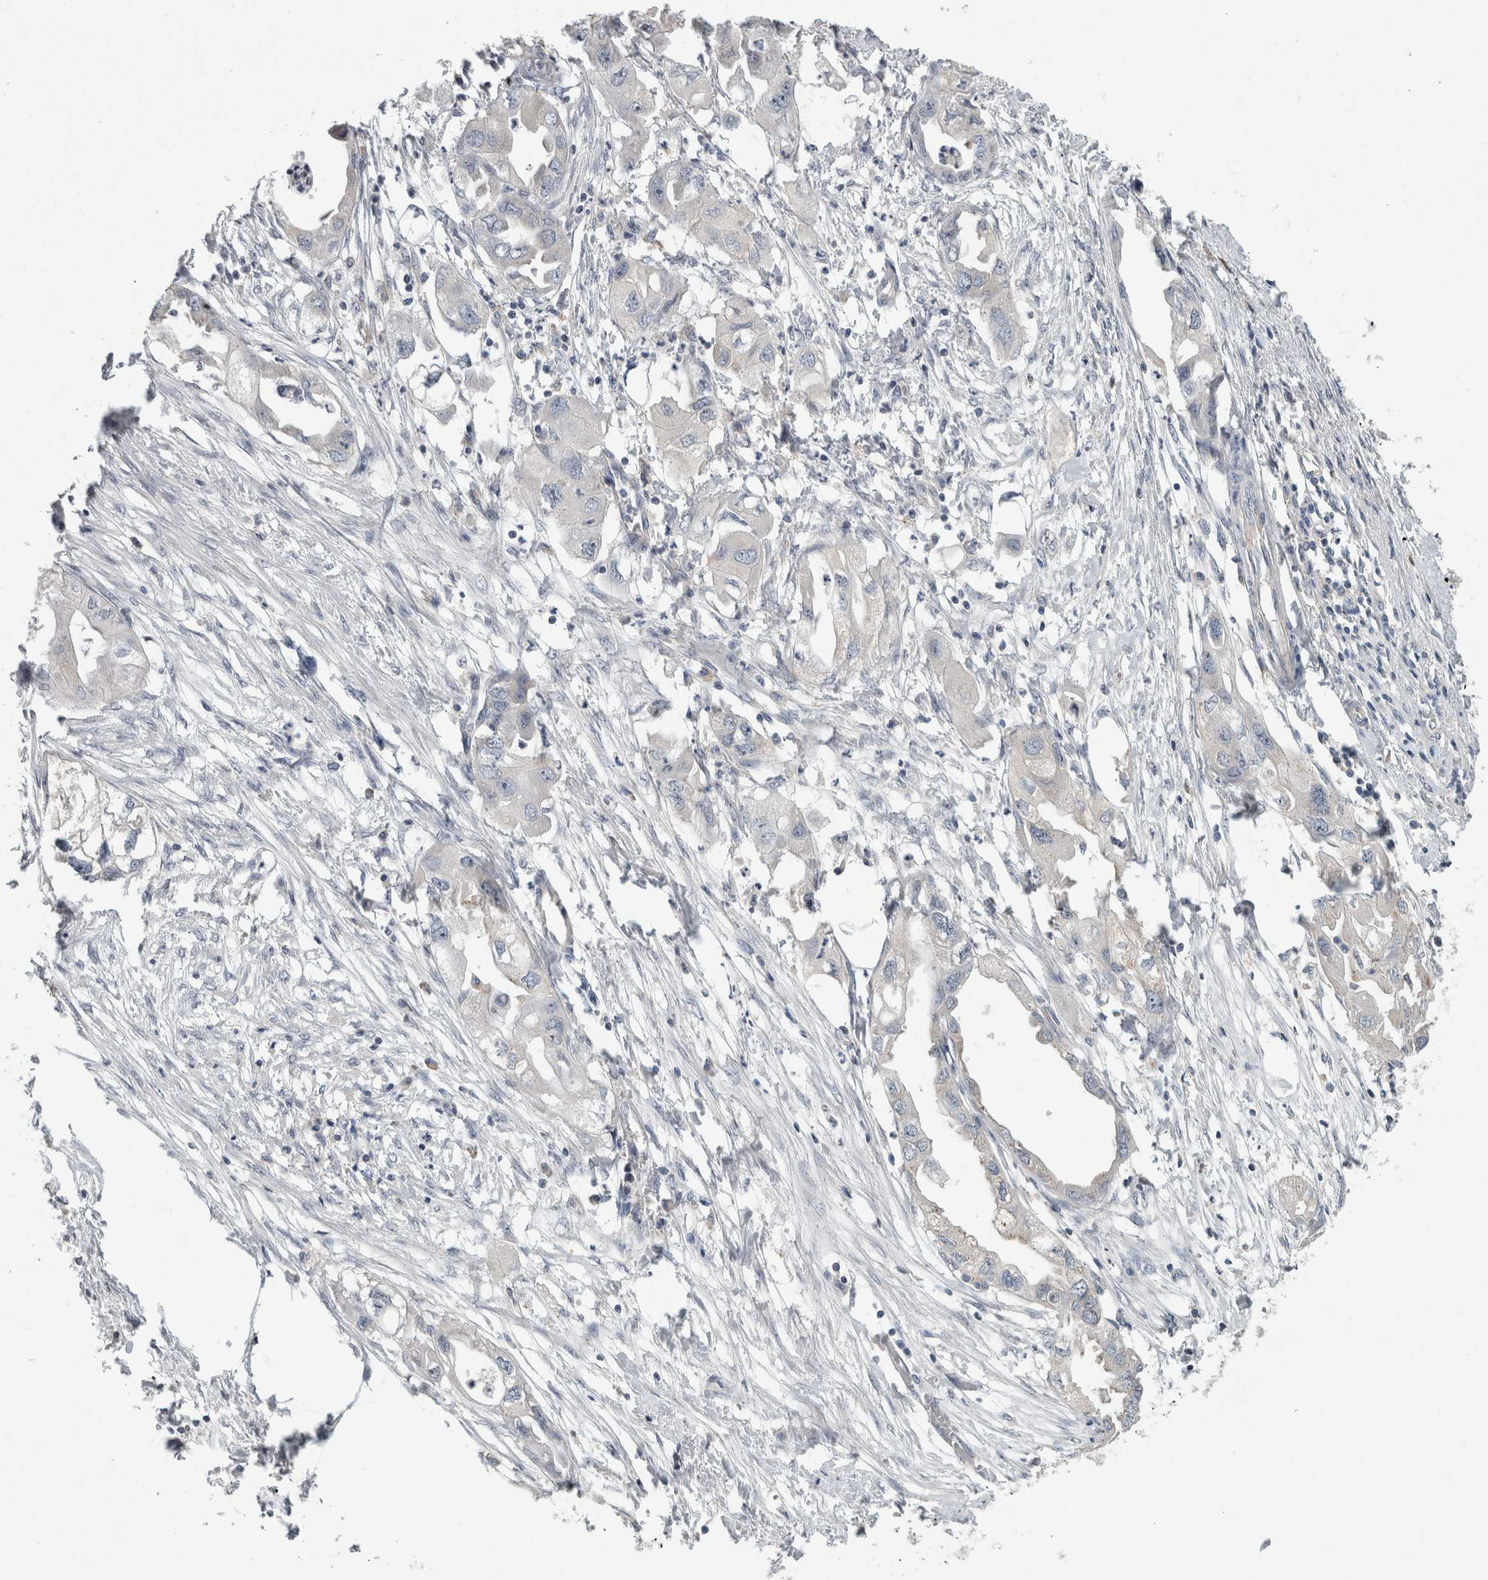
{"staining": {"intensity": "negative", "quantity": "none", "location": "none"}, "tissue": "endometrial cancer", "cell_type": "Tumor cells", "image_type": "cancer", "snomed": [{"axis": "morphology", "description": "Adenocarcinoma, NOS"}, {"axis": "morphology", "description": "Adenocarcinoma, metastatic, NOS"}, {"axis": "topography", "description": "Adipose tissue"}, {"axis": "topography", "description": "Endometrium"}], "caption": "Human endometrial cancer (metastatic adenocarcinoma) stained for a protein using IHC exhibits no expression in tumor cells.", "gene": "RBM28", "patient": {"sex": "female", "age": 67}}